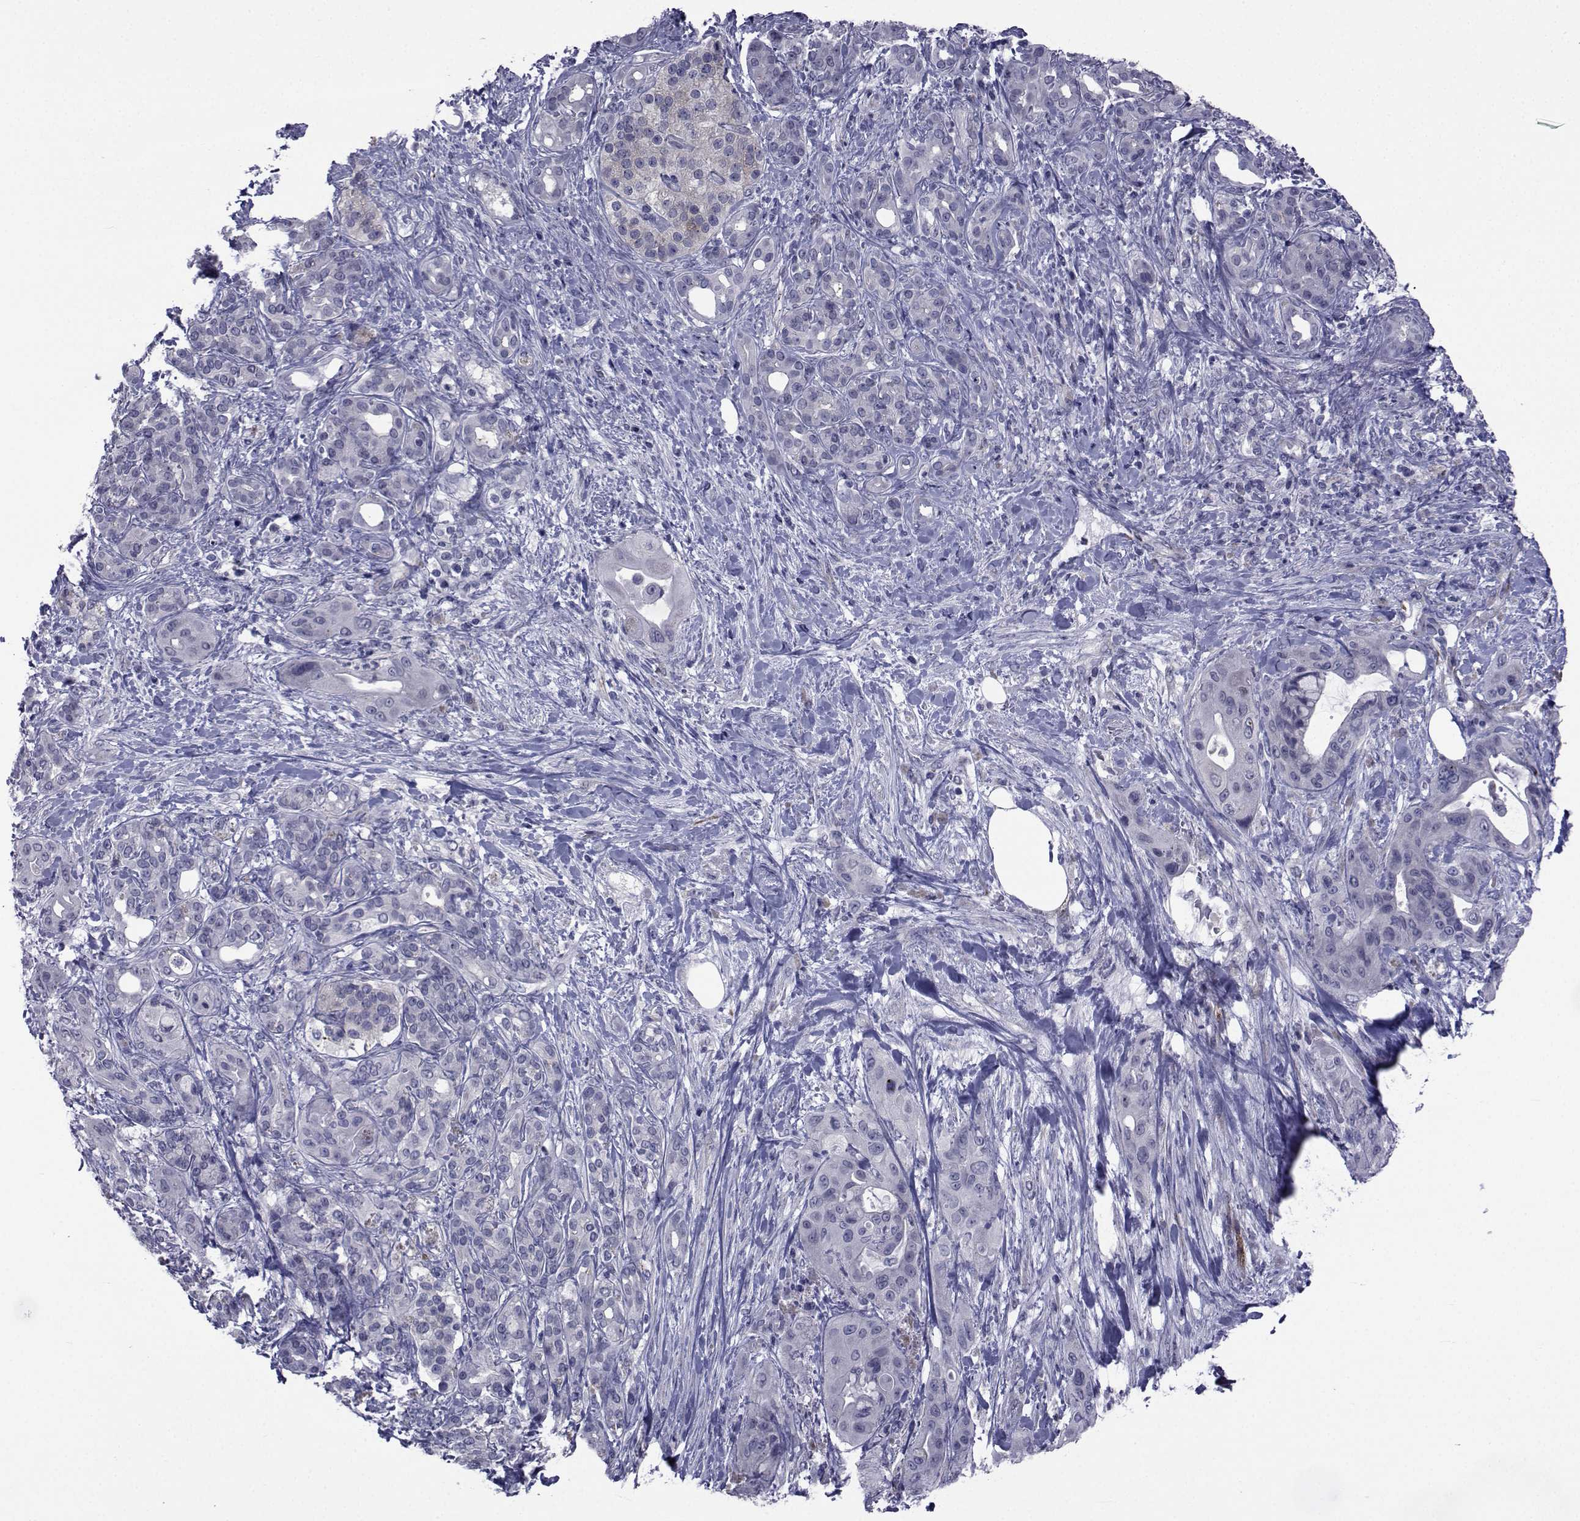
{"staining": {"intensity": "negative", "quantity": "none", "location": "none"}, "tissue": "pancreatic cancer", "cell_type": "Tumor cells", "image_type": "cancer", "snomed": [{"axis": "morphology", "description": "Adenocarcinoma, NOS"}, {"axis": "topography", "description": "Pancreas"}], "caption": "Immunohistochemical staining of human adenocarcinoma (pancreatic) exhibits no significant expression in tumor cells. (DAB (3,3'-diaminobenzidine) immunohistochemistry visualized using brightfield microscopy, high magnification).", "gene": "SEMA5B", "patient": {"sex": "male", "age": 71}}